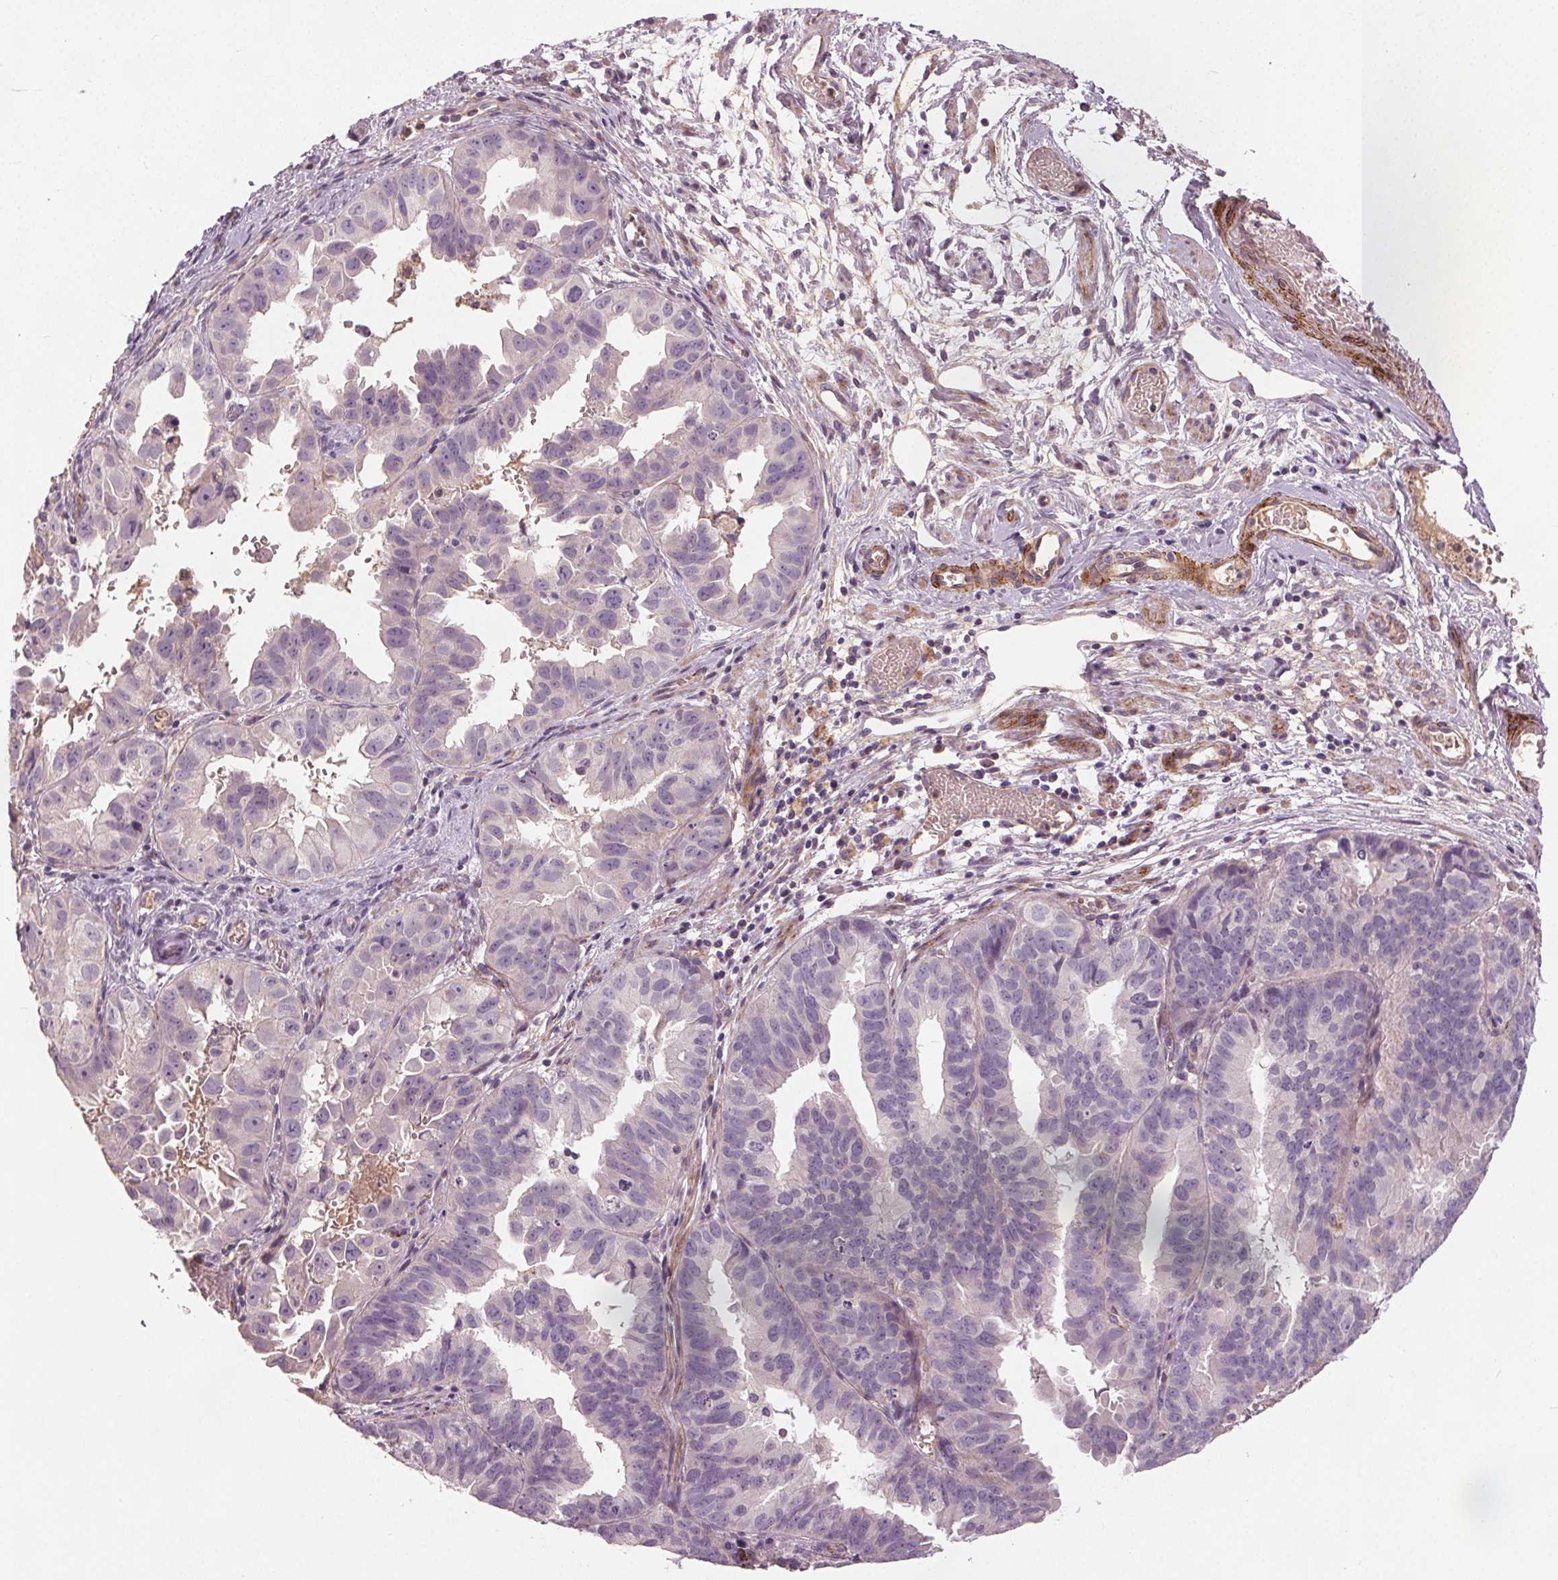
{"staining": {"intensity": "negative", "quantity": "none", "location": "none"}, "tissue": "ovarian cancer", "cell_type": "Tumor cells", "image_type": "cancer", "snomed": [{"axis": "morphology", "description": "Carcinoma, endometroid"}, {"axis": "topography", "description": "Ovary"}], "caption": "Human ovarian cancer (endometroid carcinoma) stained for a protein using IHC exhibits no expression in tumor cells.", "gene": "PDGFD", "patient": {"sex": "female", "age": 85}}